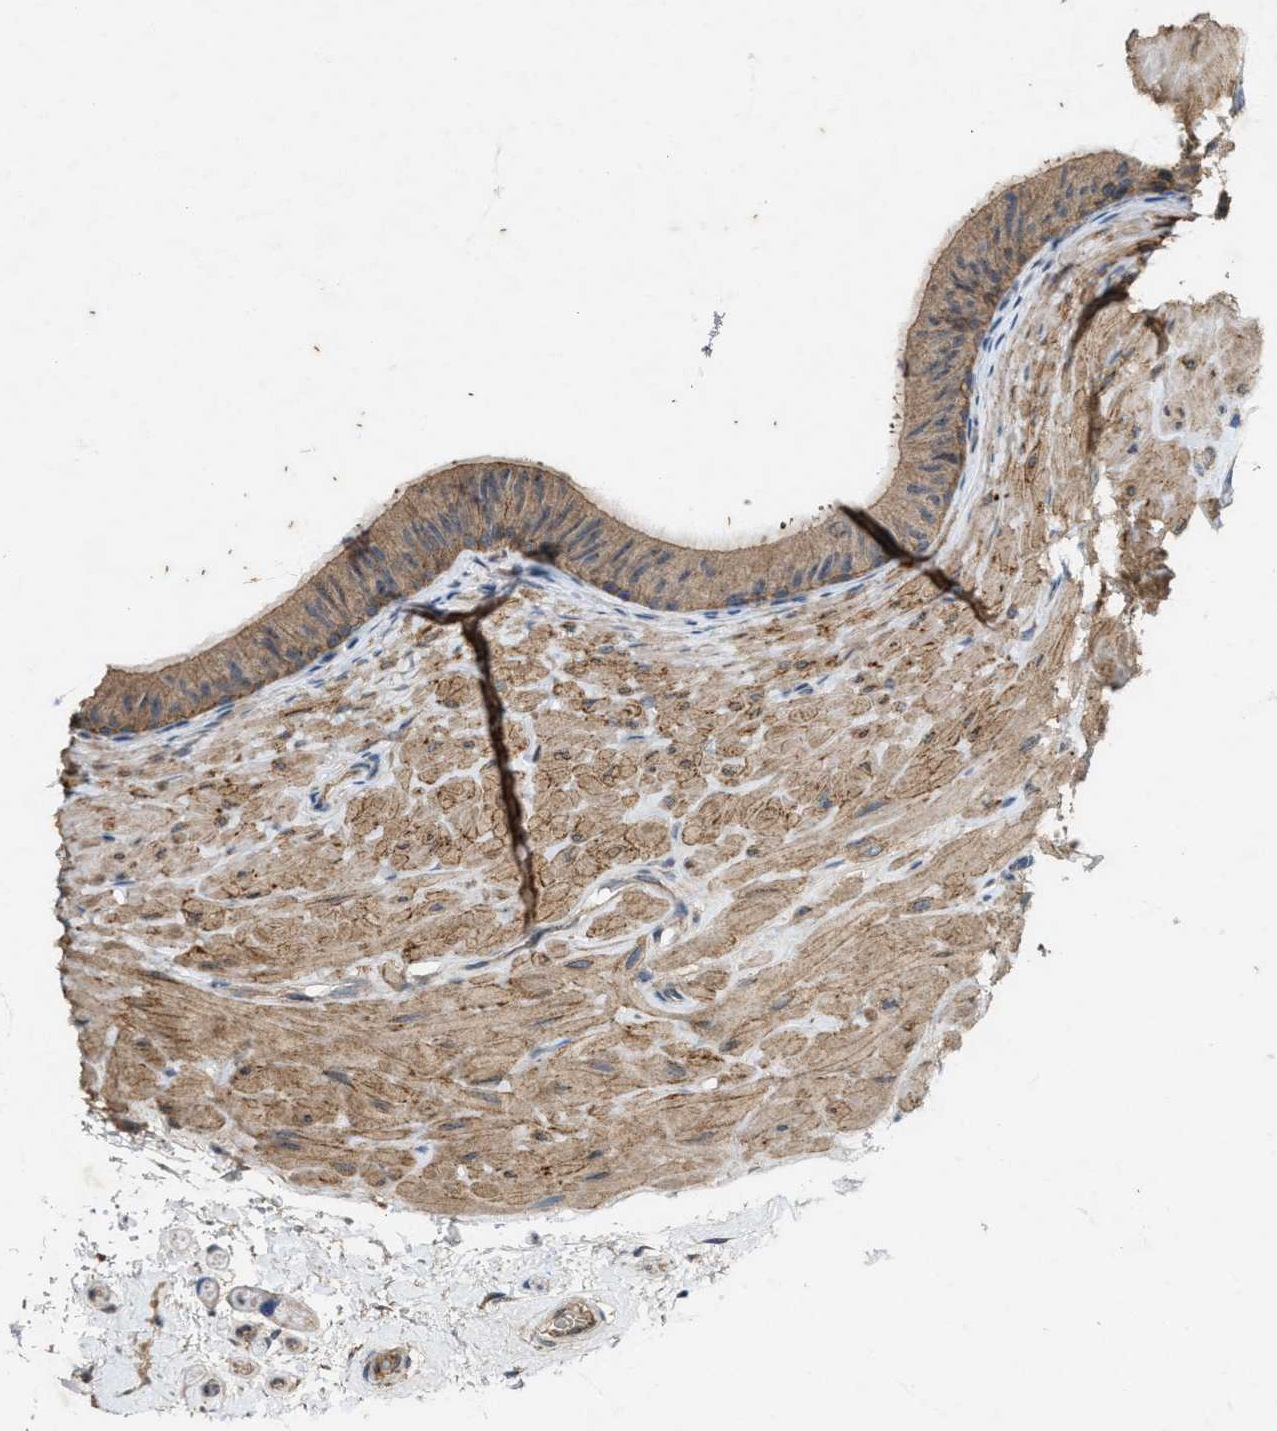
{"staining": {"intensity": "moderate", "quantity": "25%-75%", "location": "cytoplasmic/membranous"}, "tissue": "epididymis", "cell_type": "Glandular cells", "image_type": "normal", "snomed": [{"axis": "morphology", "description": "Normal tissue, NOS"}, {"axis": "topography", "description": "Epididymis"}], "caption": "Epididymis stained with DAB immunohistochemistry (IHC) shows medium levels of moderate cytoplasmic/membranous staining in about 25%-75% of glandular cells.", "gene": "PDP2", "patient": {"sex": "male", "age": 34}}